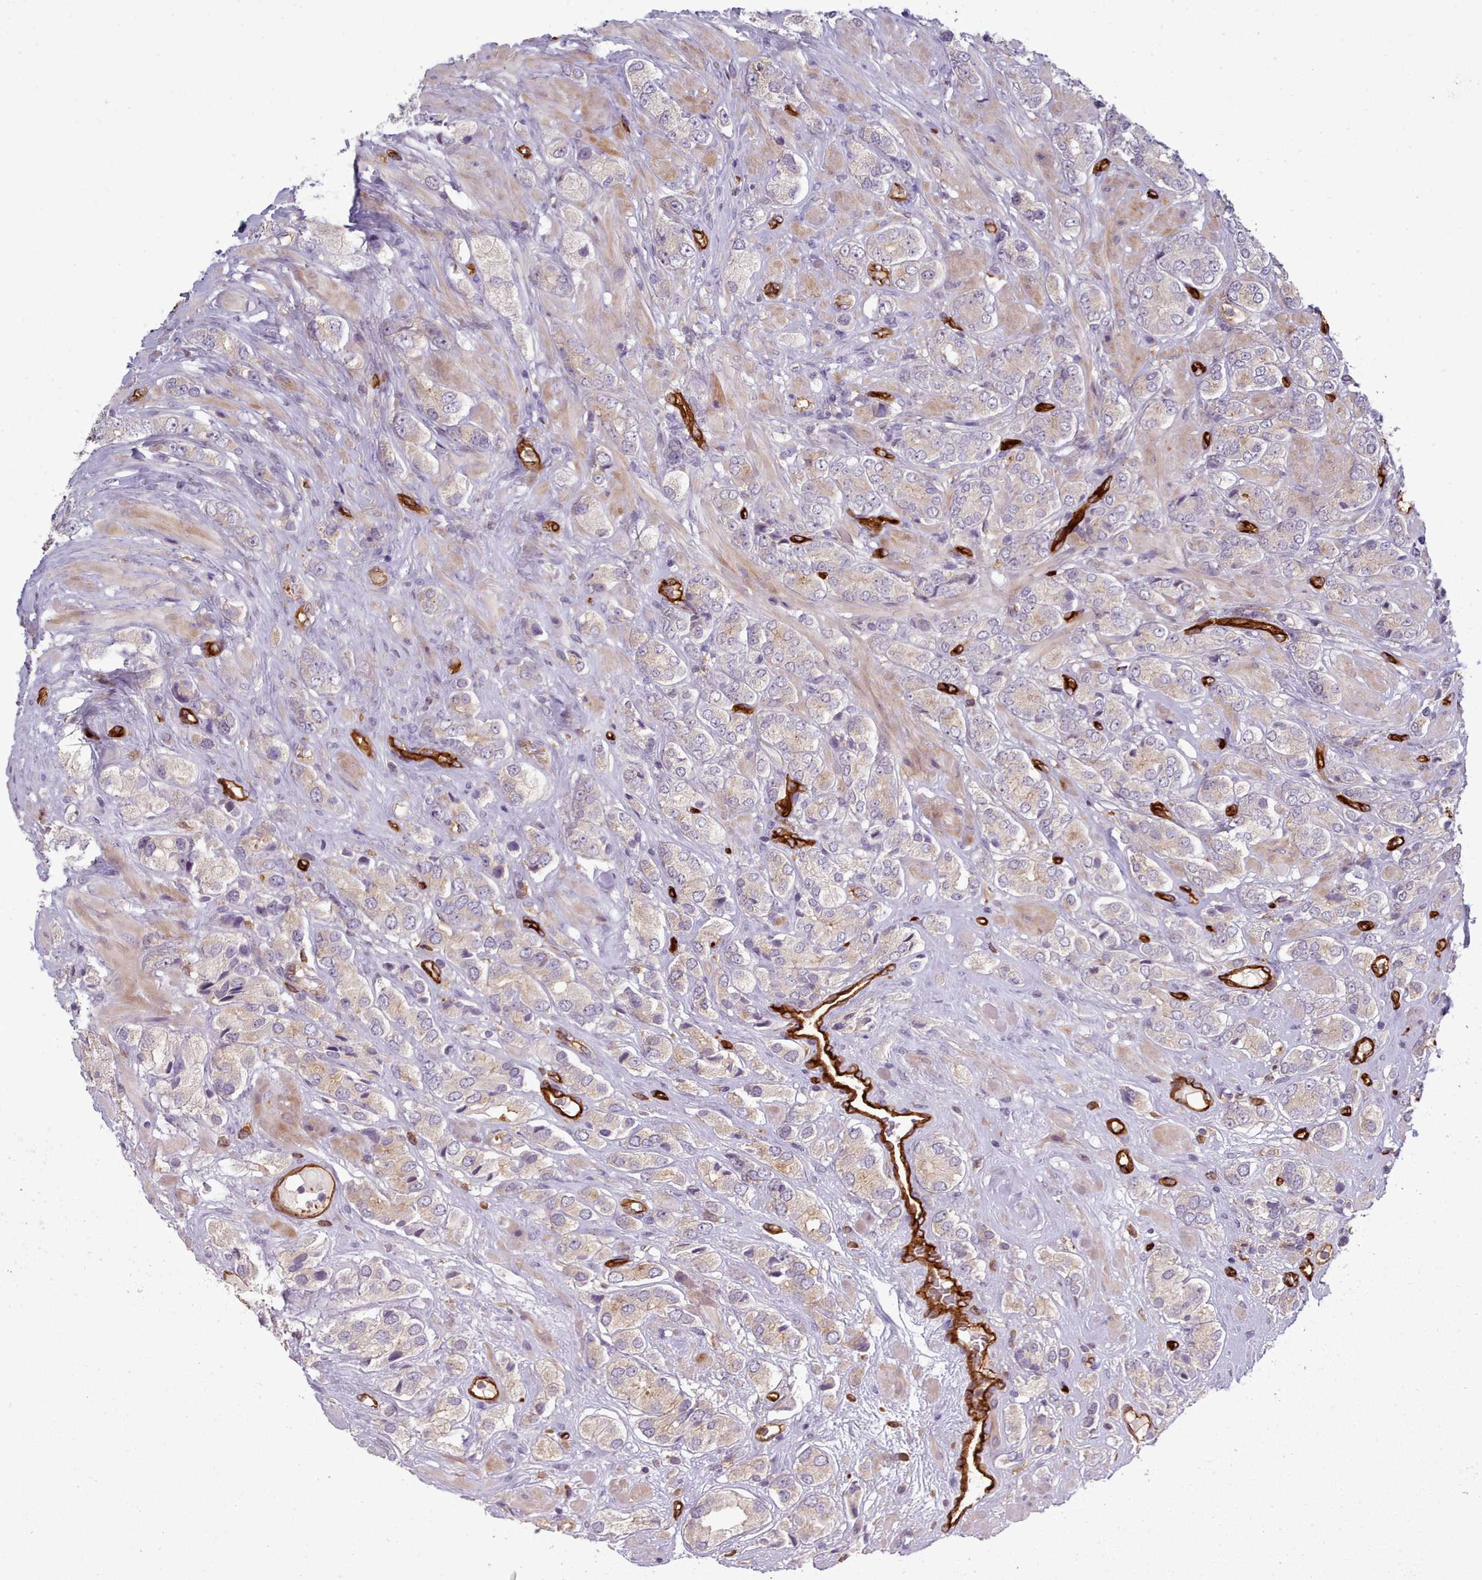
{"staining": {"intensity": "weak", "quantity": "<25%", "location": "cytoplasmic/membranous"}, "tissue": "prostate cancer", "cell_type": "Tumor cells", "image_type": "cancer", "snomed": [{"axis": "morphology", "description": "Adenocarcinoma, High grade"}, {"axis": "topography", "description": "Prostate and seminal vesicle, NOS"}], "caption": "An immunohistochemistry (IHC) image of high-grade adenocarcinoma (prostate) is shown. There is no staining in tumor cells of high-grade adenocarcinoma (prostate).", "gene": "CD300LF", "patient": {"sex": "male", "age": 64}}